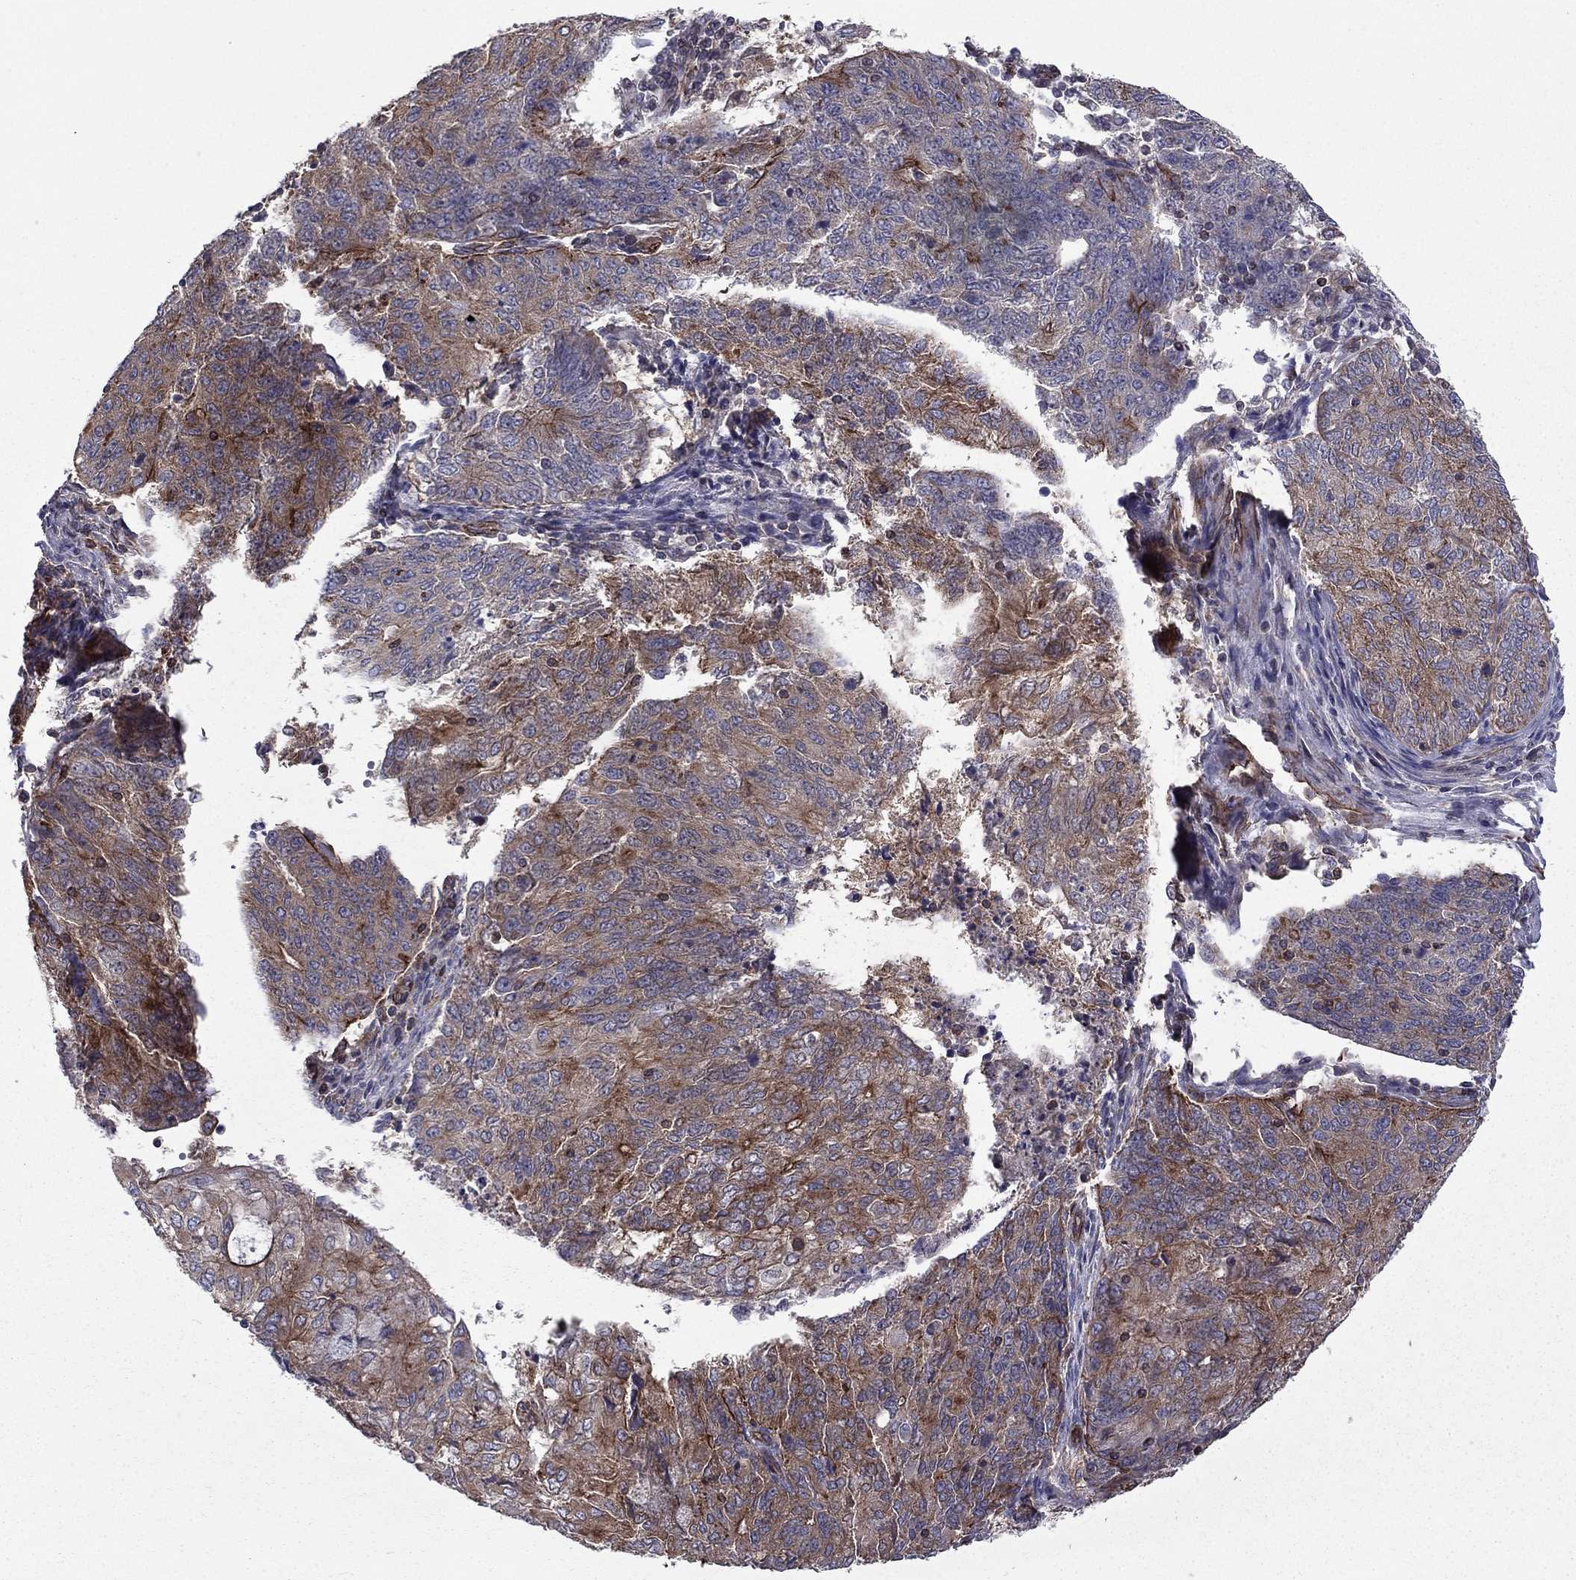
{"staining": {"intensity": "strong", "quantity": "<25%", "location": "cytoplasmic/membranous"}, "tissue": "endometrial cancer", "cell_type": "Tumor cells", "image_type": "cancer", "snomed": [{"axis": "morphology", "description": "Adenocarcinoma, NOS"}, {"axis": "topography", "description": "Endometrium"}], "caption": "Adenocarcinoma (endometrial) stained with a brown dye demonstrates strong cytoplasmic/membranous positive positivity in about <25% of tumor cells.", "gene": "SHMT1", "patient": {"sex": "female", "age": 82}}